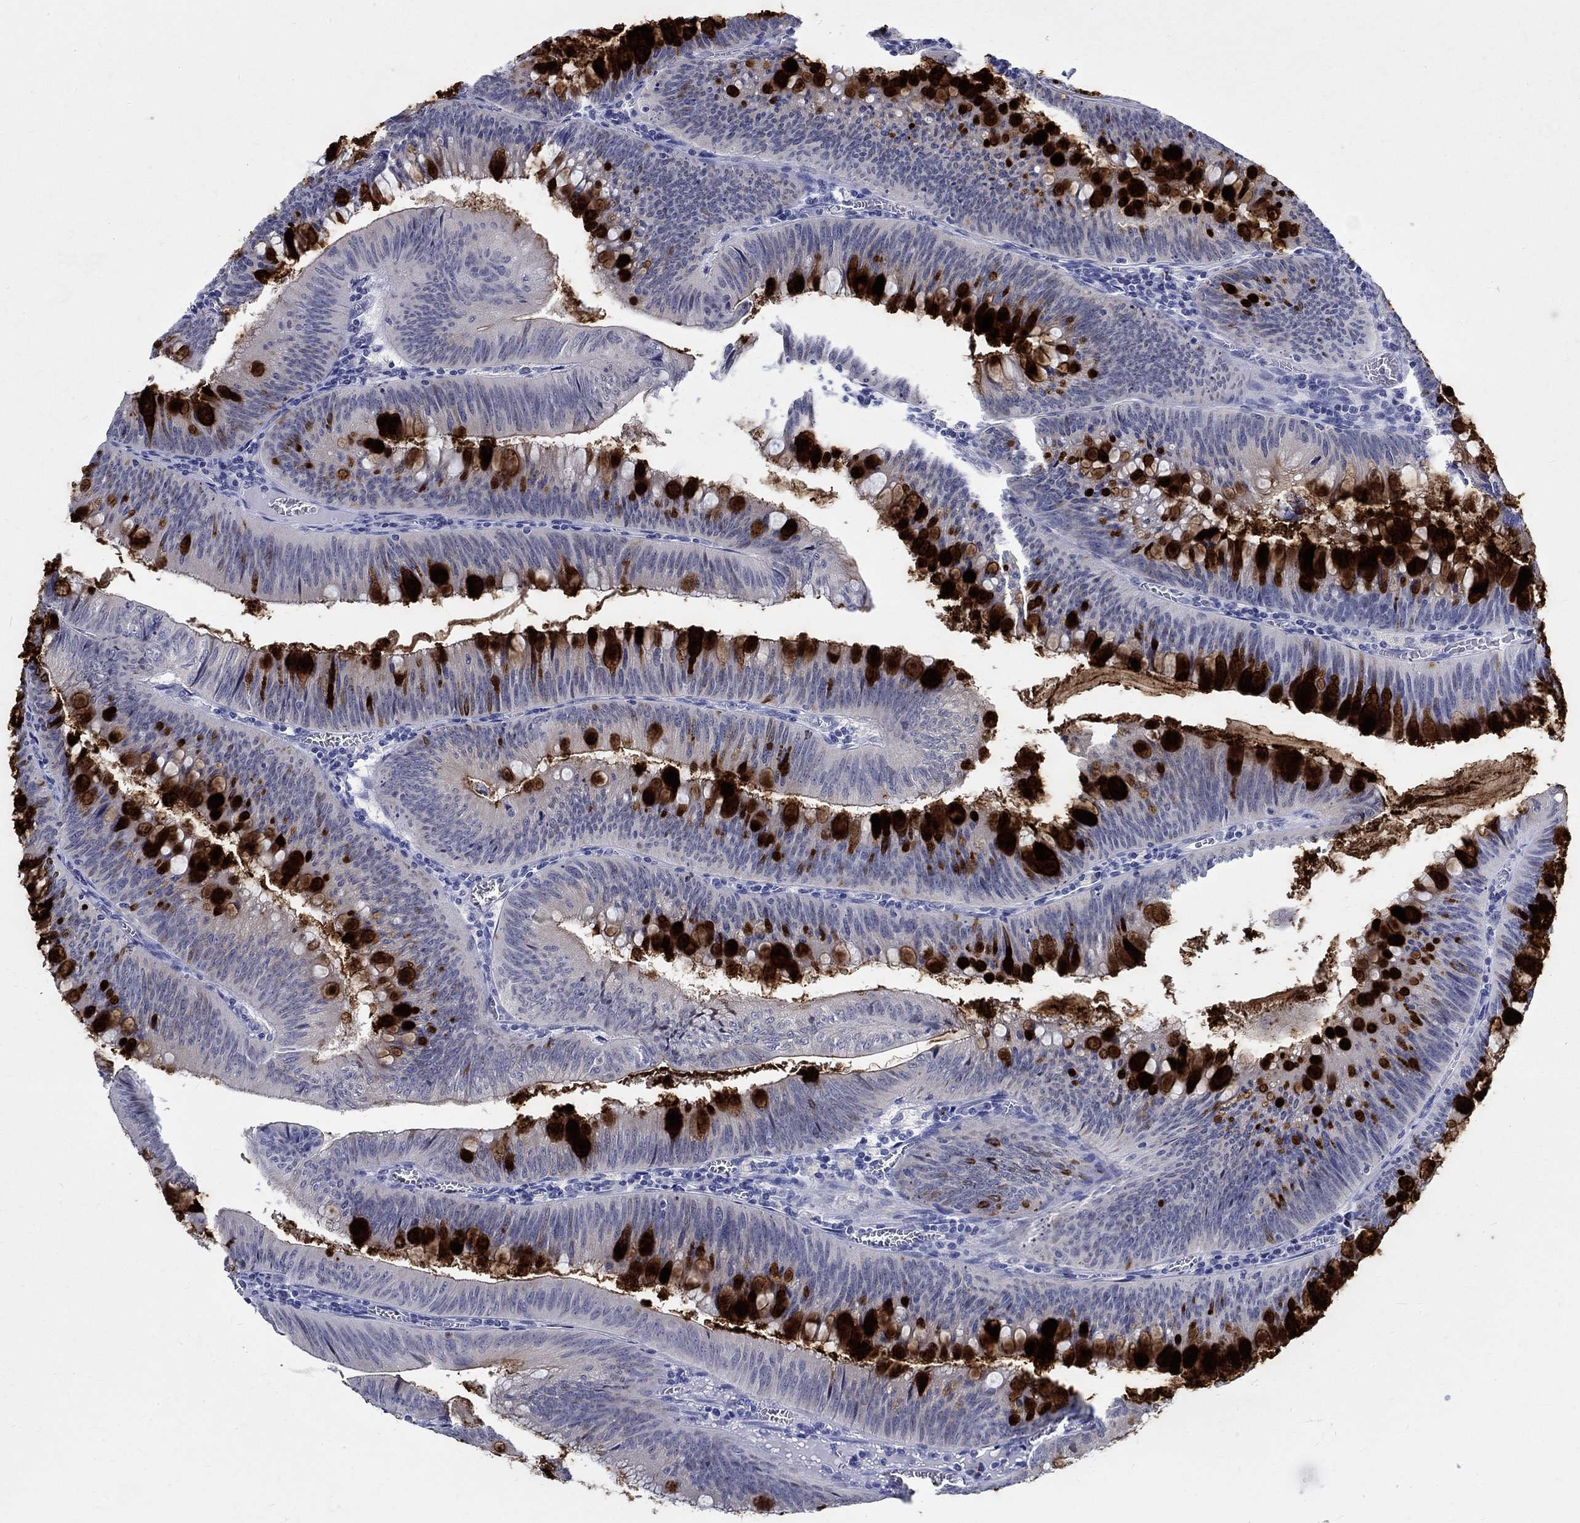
{"staining": {"intensity": "strong", "quantity": "25%-75%", "location": "cytoplasmic/membranous"}, "tissue": "colorectal cancer", "cell_type": "Tumor cells", "image_type": "cancer", "snomed": [{"axis": "morphology", "description": "Adenocarcinoma, NOS"}, {"axis": "topography", "description": "Rectum"}], "caption": "About 25%-75% of tumor cells in colorectal adenocarcinoma display strong cytoplasmic/membranous protein expression as visualized by brown immunohistochemical staining.", "gene": "BSPRY", "patient": {"sex": "female", "age": 72}}